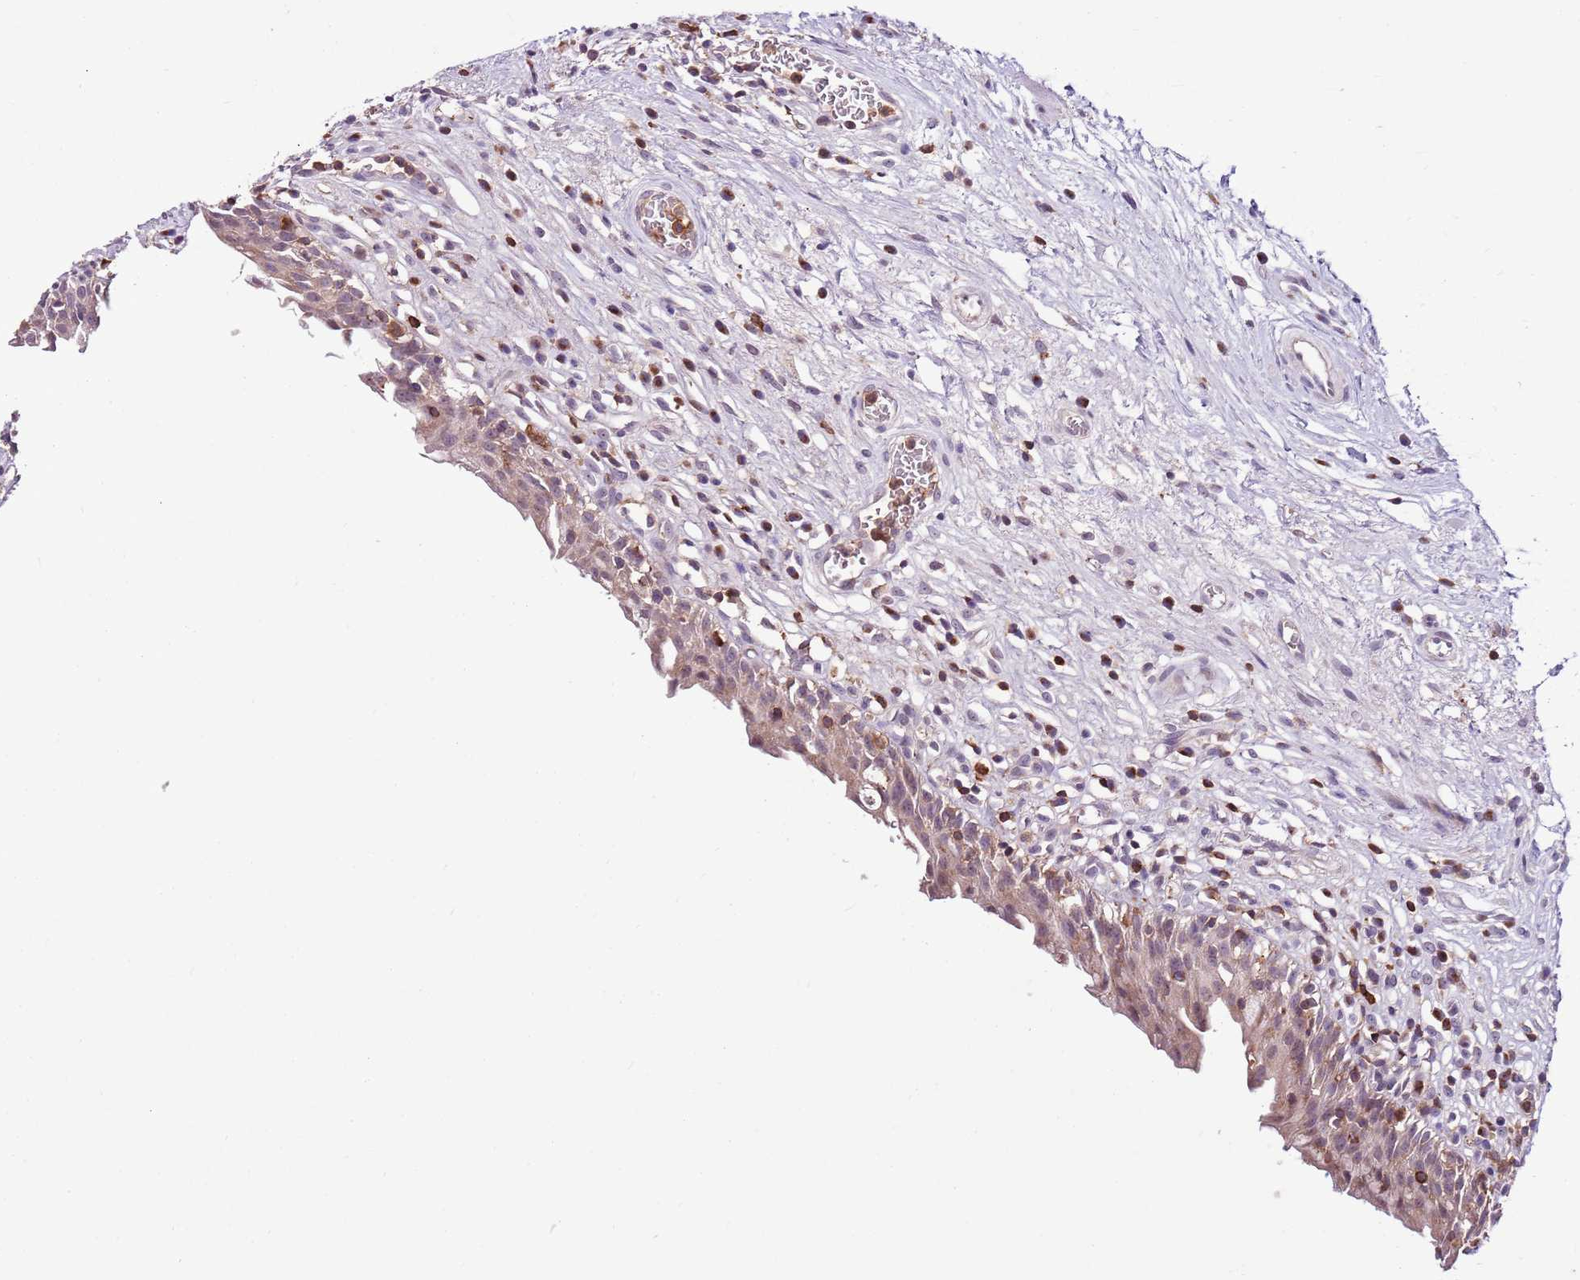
{"staining": {"intensity": "weak", "quantity": ">75%", "location": "cytoplasmic/membranous"}, "tissue": "urinary bladder", "cell_type": "Urothelial cells", "image_type": "normal", "snomed": [{"axis": "morphology", "description": "Normal tissue, NOS"}, {"axis": "morphology", "description": "Inflammation, NOS"}, {"axis": "topography", "description": "Urinary bladder"}], "caption": "Immunohistochemical staining of unremarkable human urinary bladder demonstrates >75% levels of weak cytoplasmic/membranous protein expression in approximately >75% of urothelial cells.", "gene": "ZSWIM1", "patient": {"sex": "male", "age": 63}}